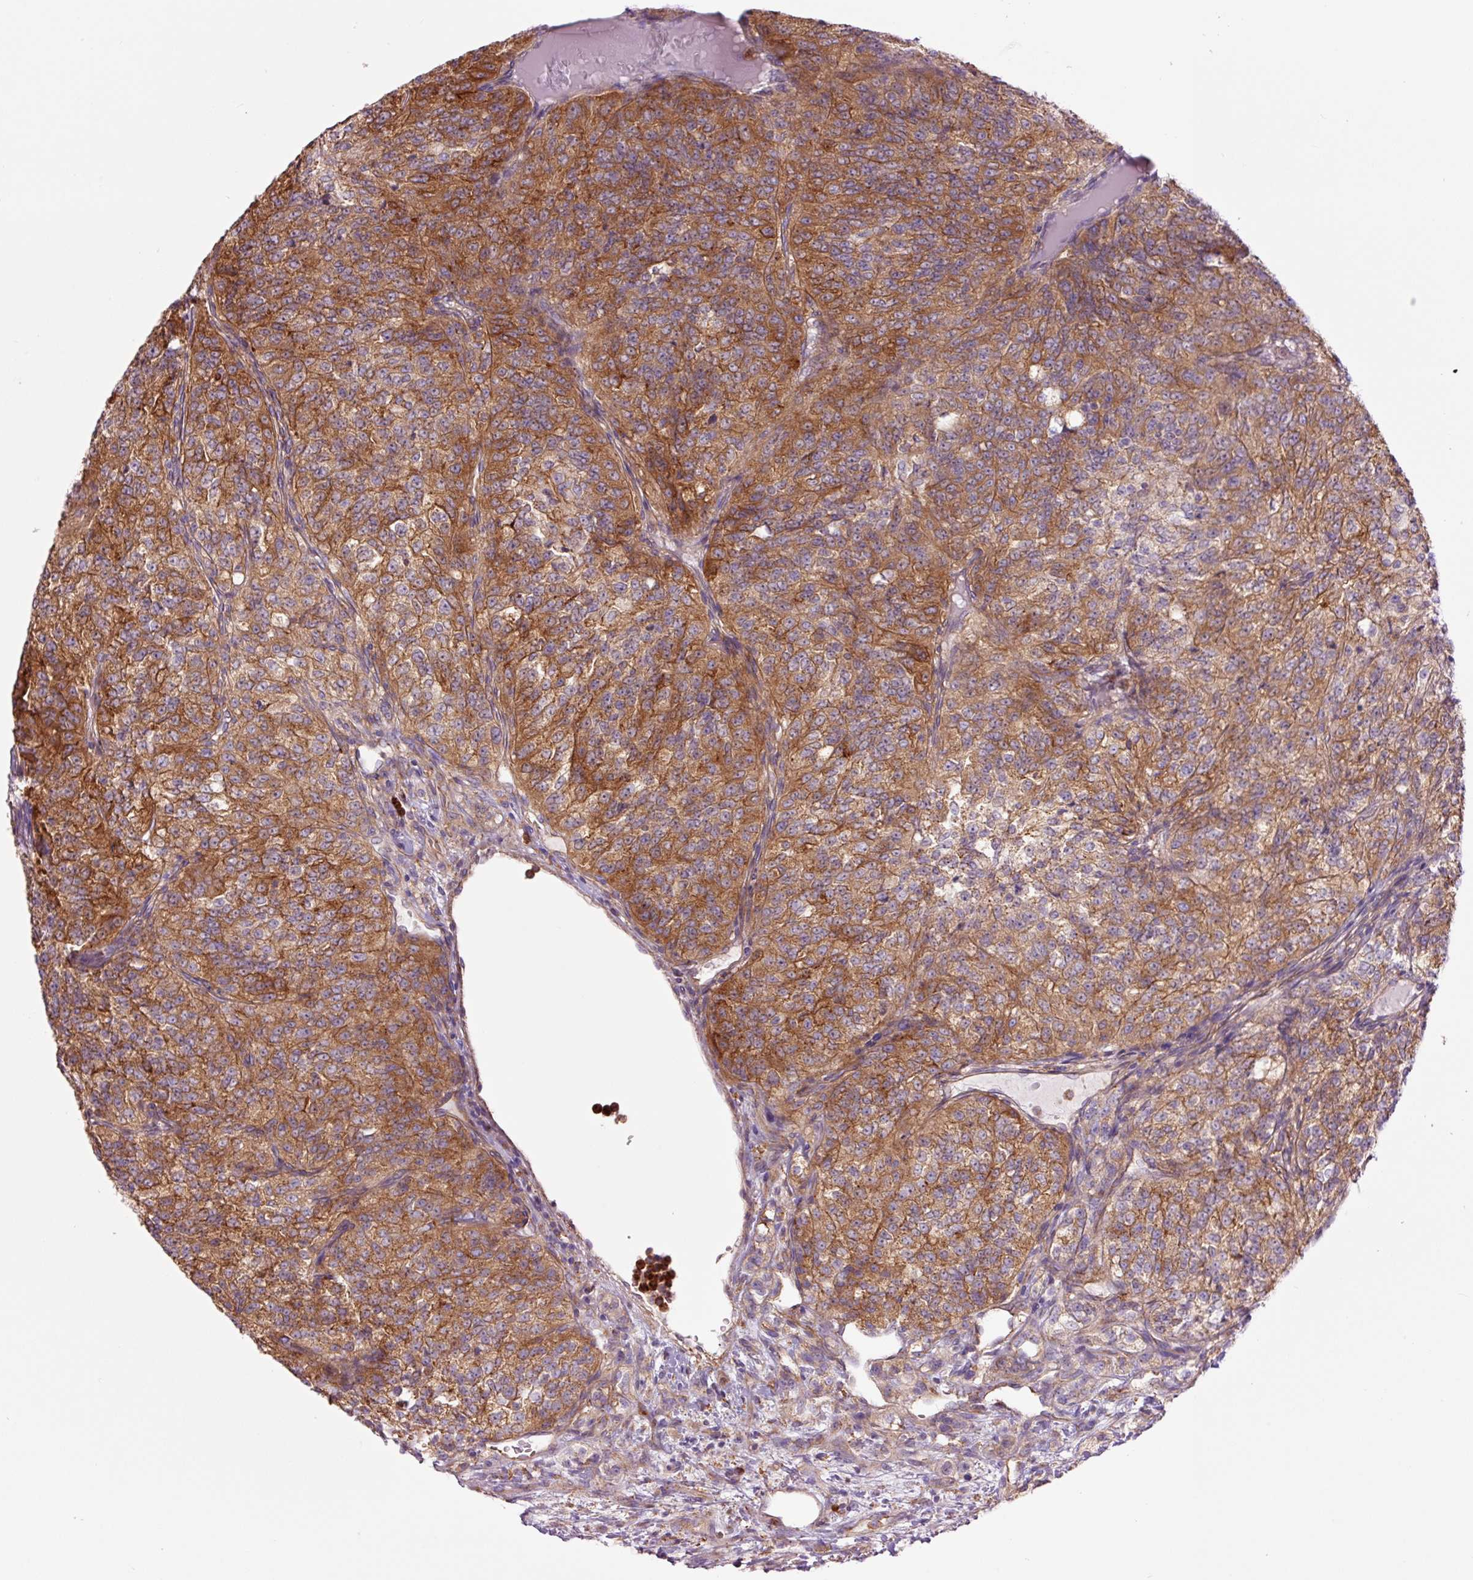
{"staining": {"intensity": "strong", "quantity": "25%-75%", "location": "cytoplasmic/membranous"}, "tissue": "renal cancer", "cell_type": "Tumor cells", "image_type": "cancer", "snomed": [{"axis": "morphology", "description": "Adenocarcinoma, NOS"}, {"axis": "topography", "description": "Kidney"}], "caption": "Adenocarcinoma (renal) was stained to show a protein in brown. There is high levels of strong cytoplasmic/membranous staining in about 25%-75% of tumor cells.", "gene": "SH2D6", "patient": {"sex": "female", "age": 63}}